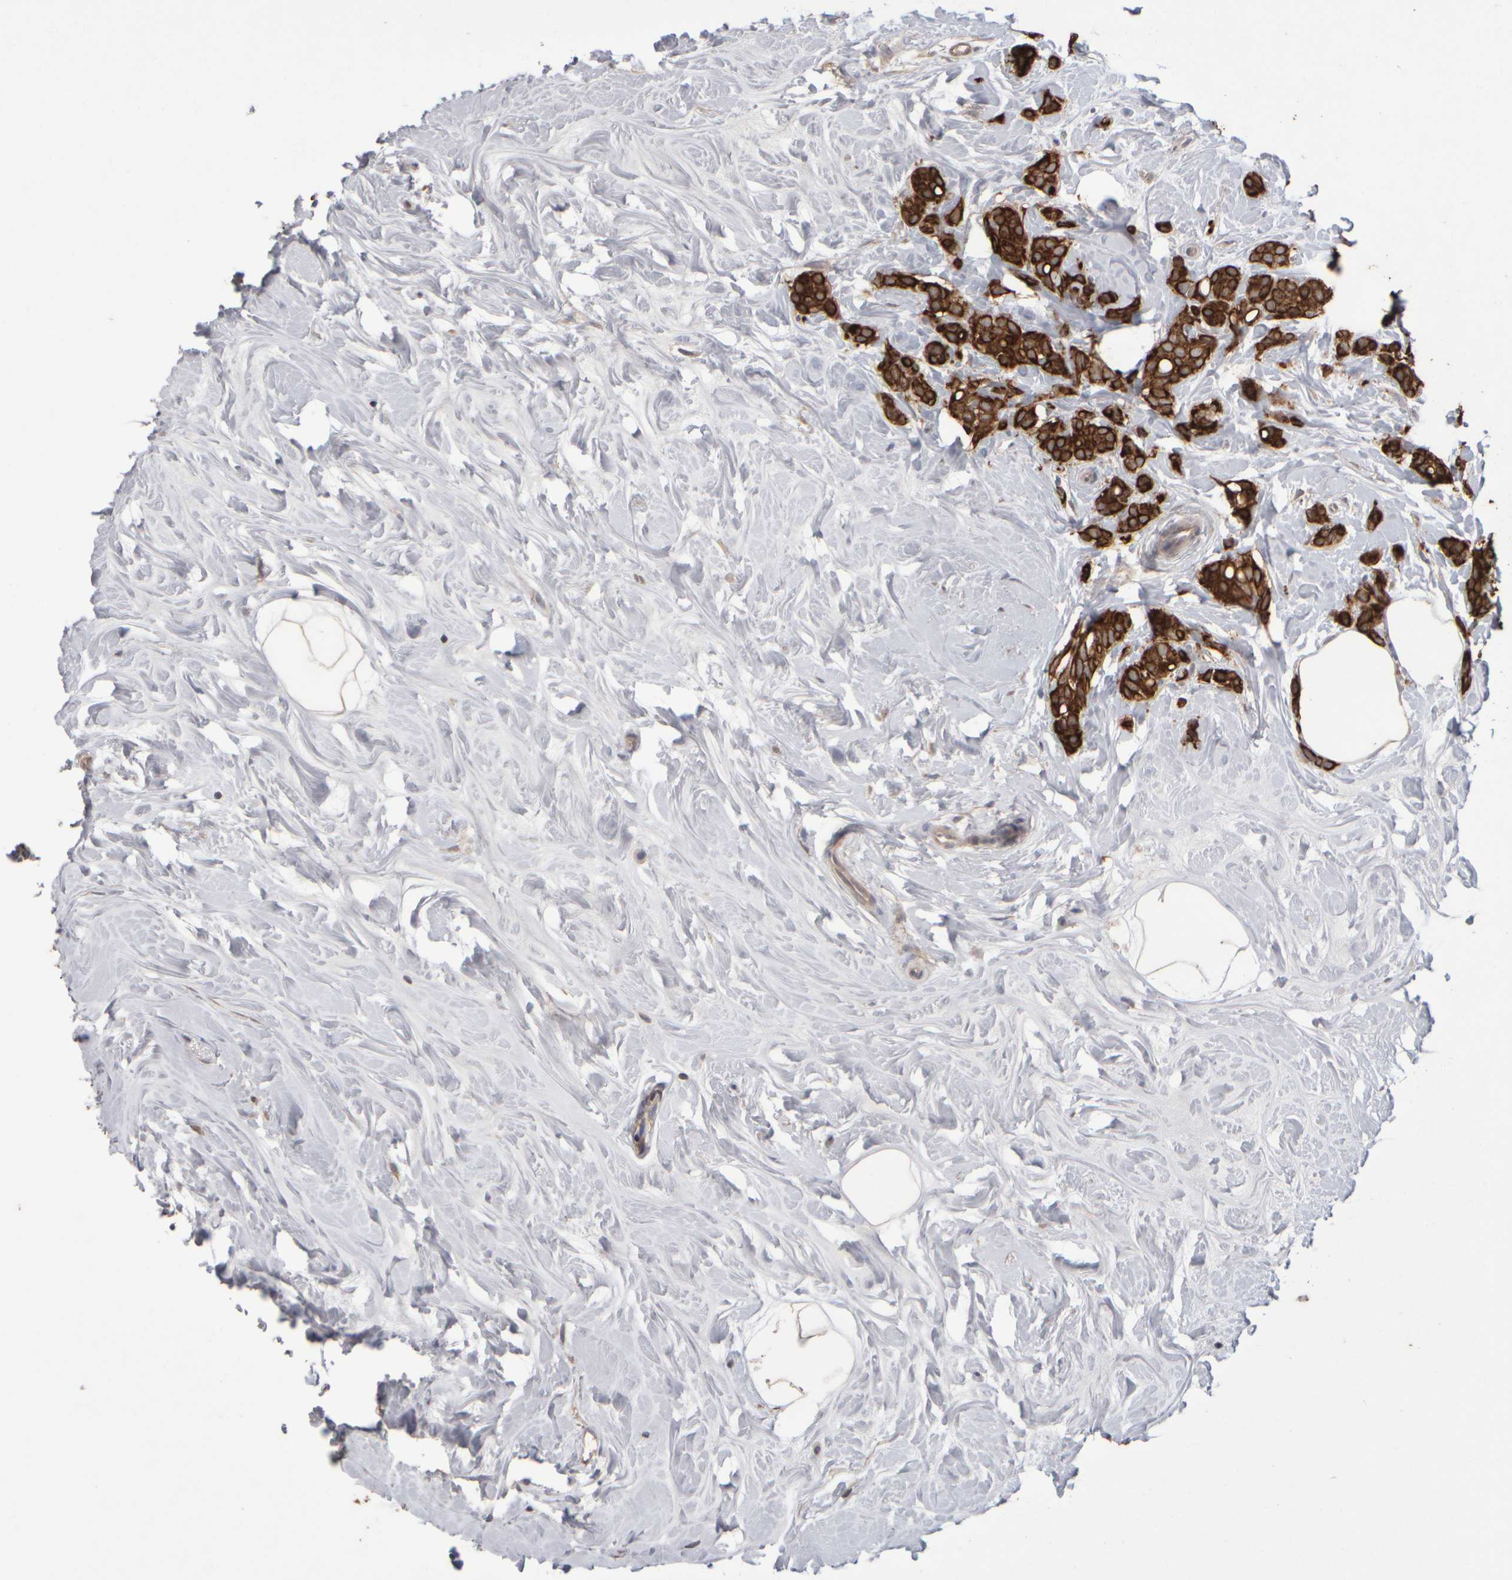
{"staining": {"intensity": "strong", "quantity": ">75%", "location": "cytoplasmic/membranous"}, "tissue": "breast cancer", "cell_type": "Tumor cells", "image_type": "cancer", "snomed": [{"axis": "morphology", "description": "Lobular carcinoma, in situ"}, {"axis": "morphology", "description": "Lobular carcinoma"}, {"axis": "topography", "description": "Breast"}], "caption": "Lobular carcinoma in situ (breast) stained for a protein reveals strong cytoplasmic/membranous positivity in tumor cells.", "gene": "EPHX2", "patient": {"sex": "female", "age": 41}}